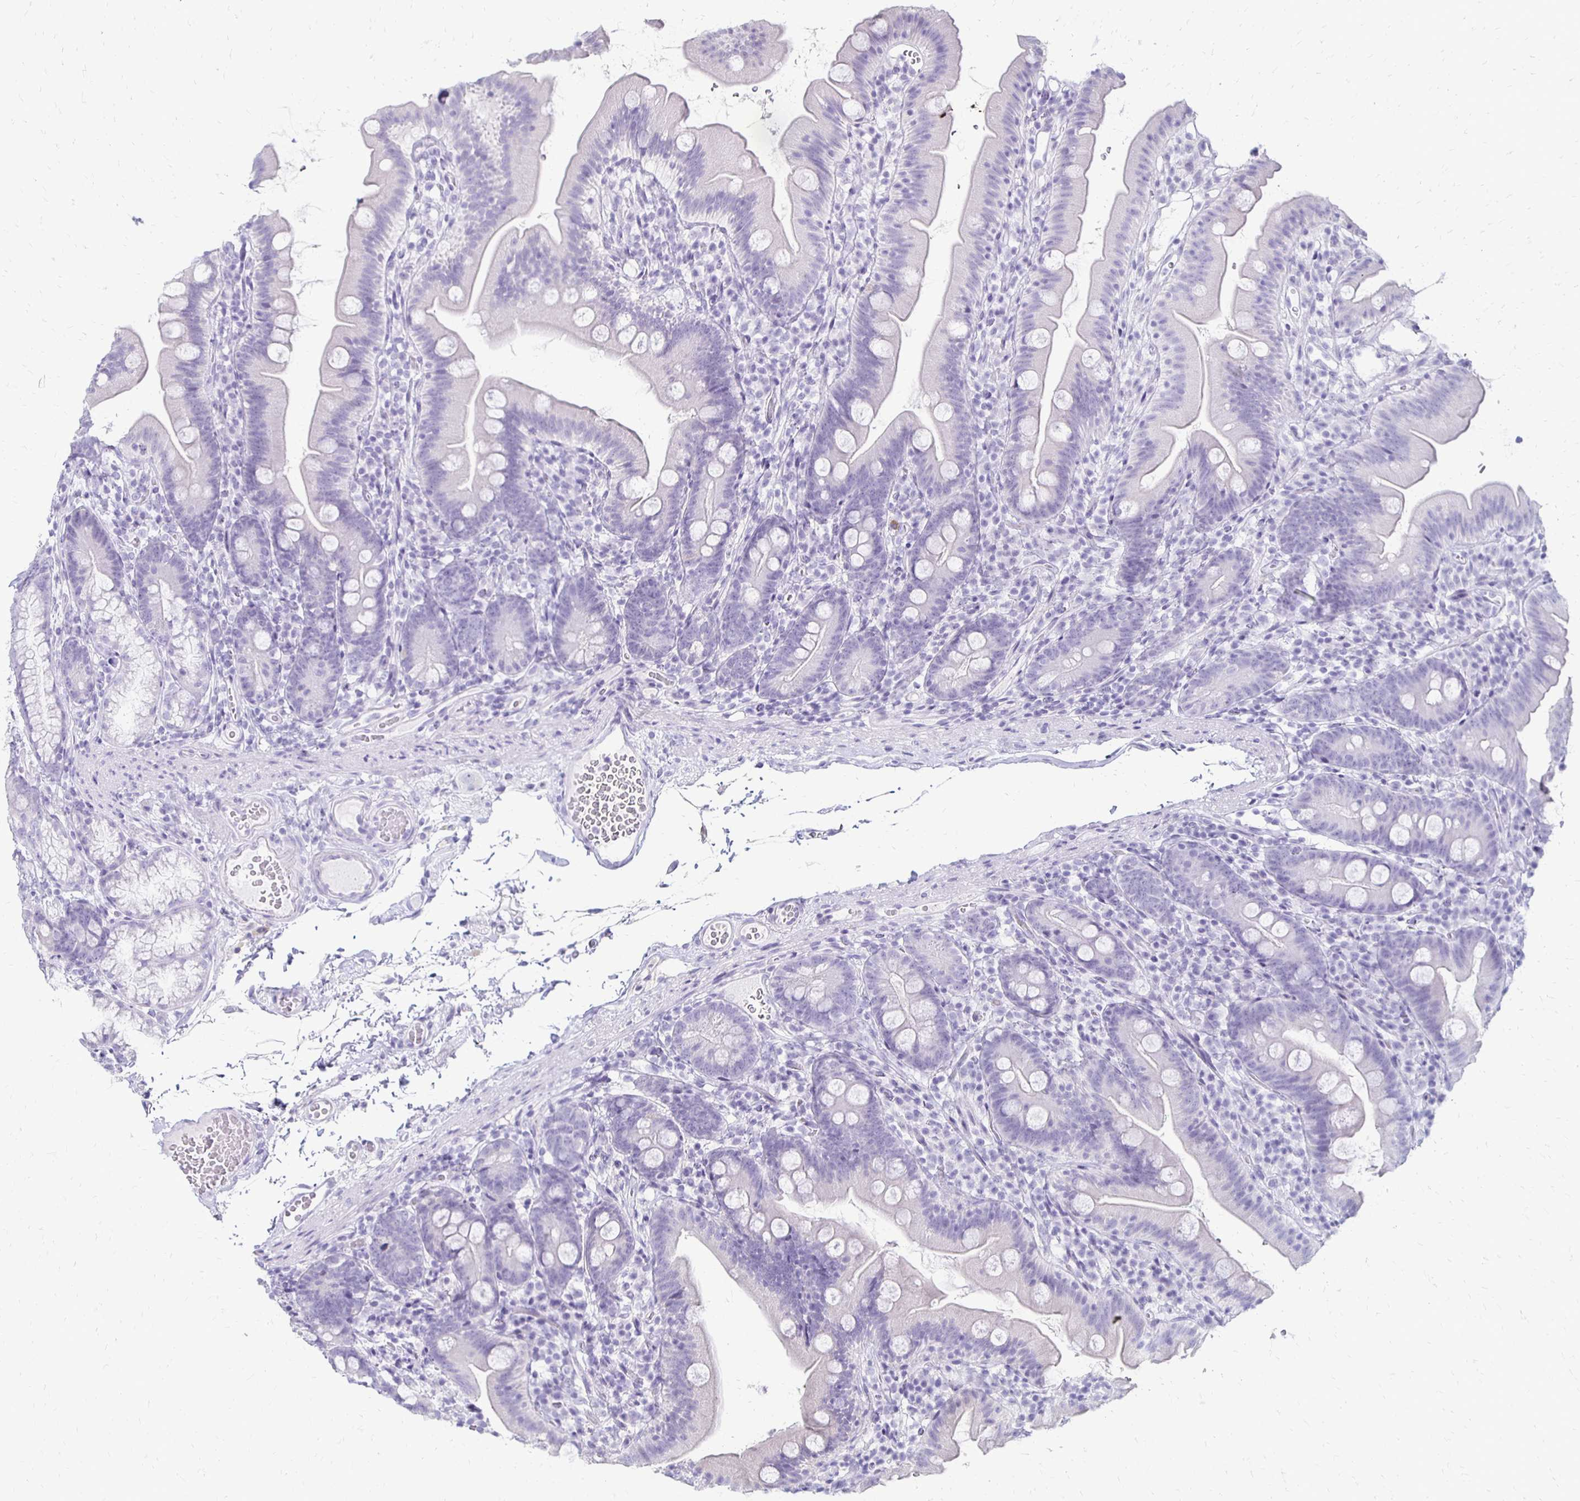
{"staining": {"intensity": "negative", "quantity": "none", "location": "none"}, "tissue": "duodenum", "cell_type": "Glandular cells", "image_type": "normal", "snomed": [{"axis": "morphology", "description": "Normal tissue, NOS"}, {"axis": "topography", "description": "Duodenum"}], "caption": "Protein analysis of benign duodenum exhibits no significant expression in glandular cells. (DAB IHC, high magnification).", "gene": "RYR1", "patient": {"sex": "female", "age": 67}}